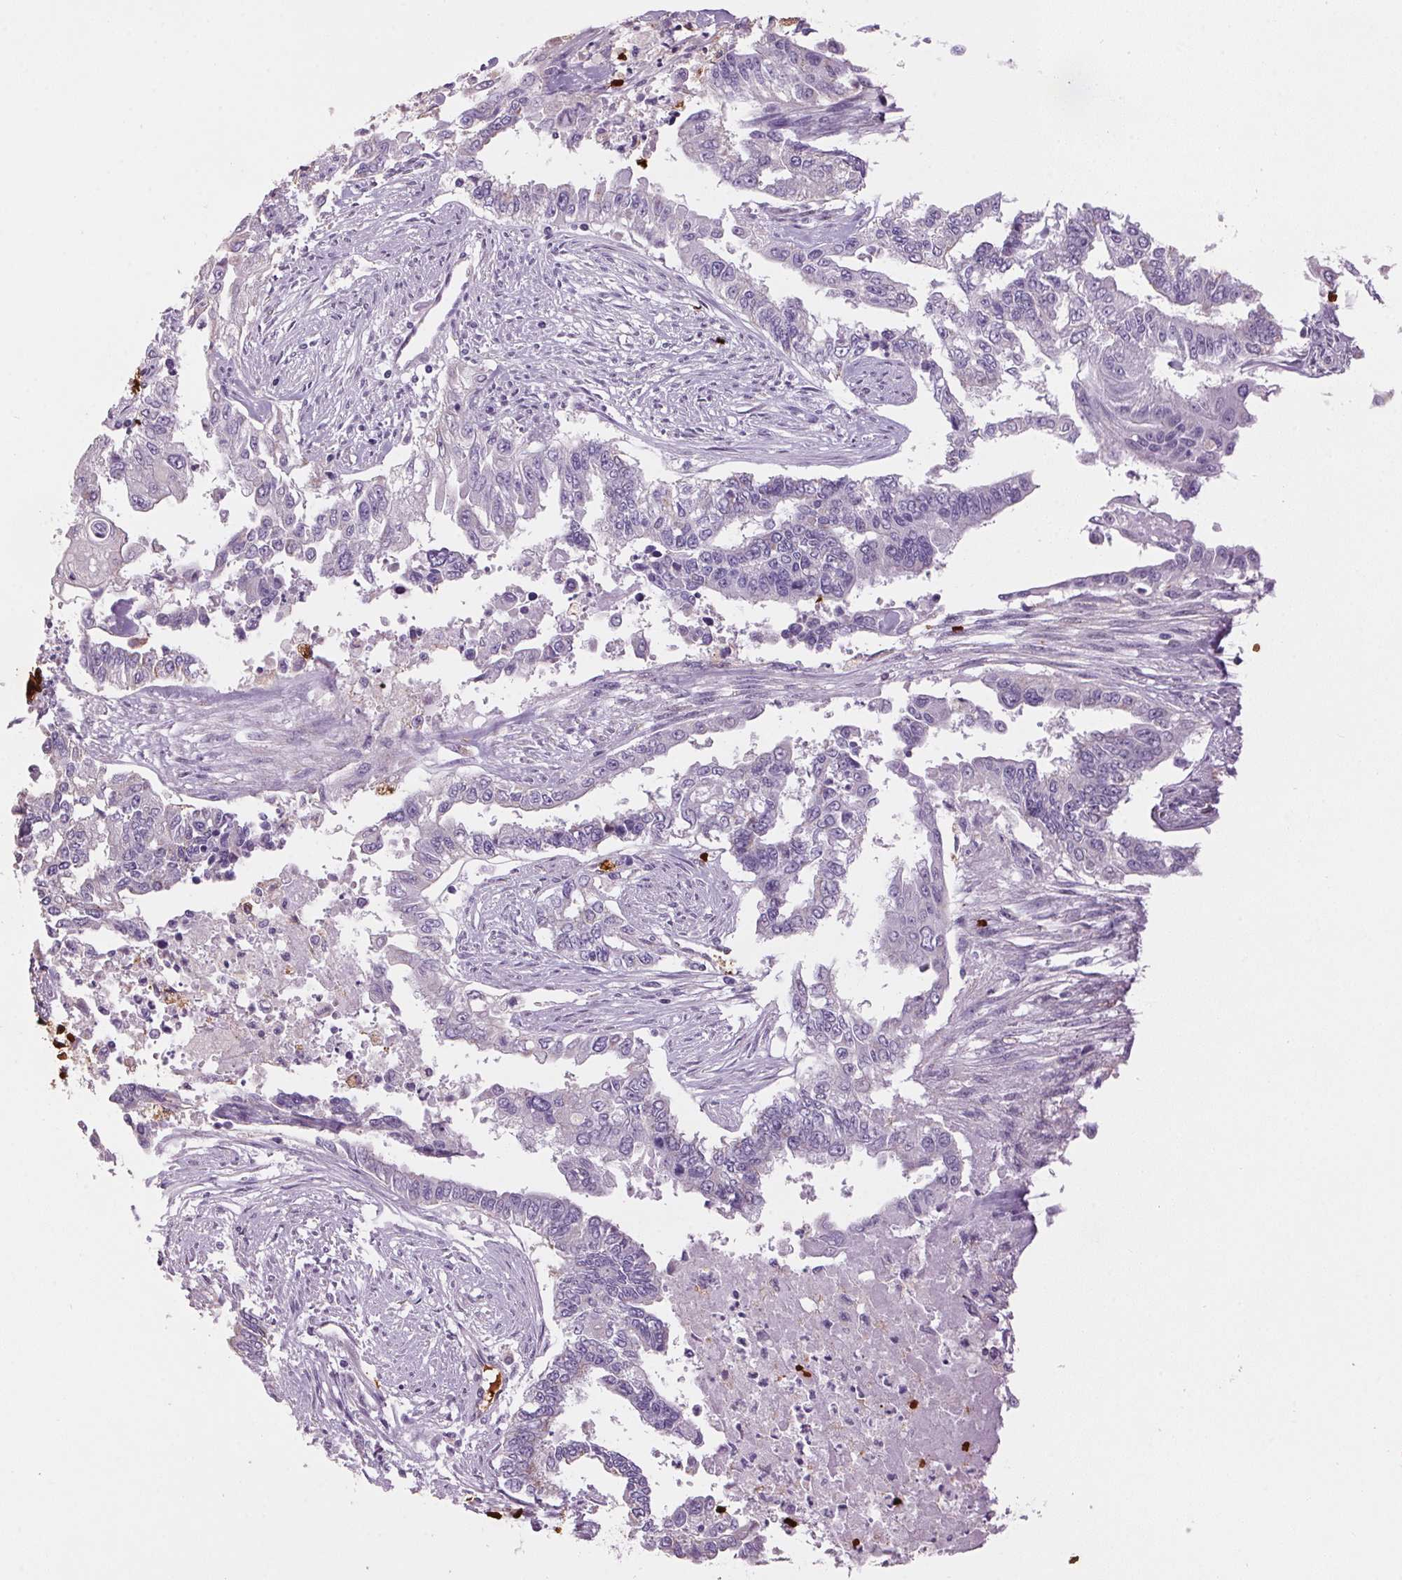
{"staining": {"intensity": "negative", "quantity": "none", "location": "none"}, "tissue": "endometrial cancer", "cell_type": "Tumor cells", "image_type": "cancer", "snomed": [{"axis": "morphology", "description": "Adenocarcinoma, NOS"}, {"axis": "topography", "description": "Uterus"}], "caption": "There is no significant positivity in tumor cells of adenocarcinoma (endometrial).", "gene": "HBQ1", "patient": {"sex": "female", "age": 59}}